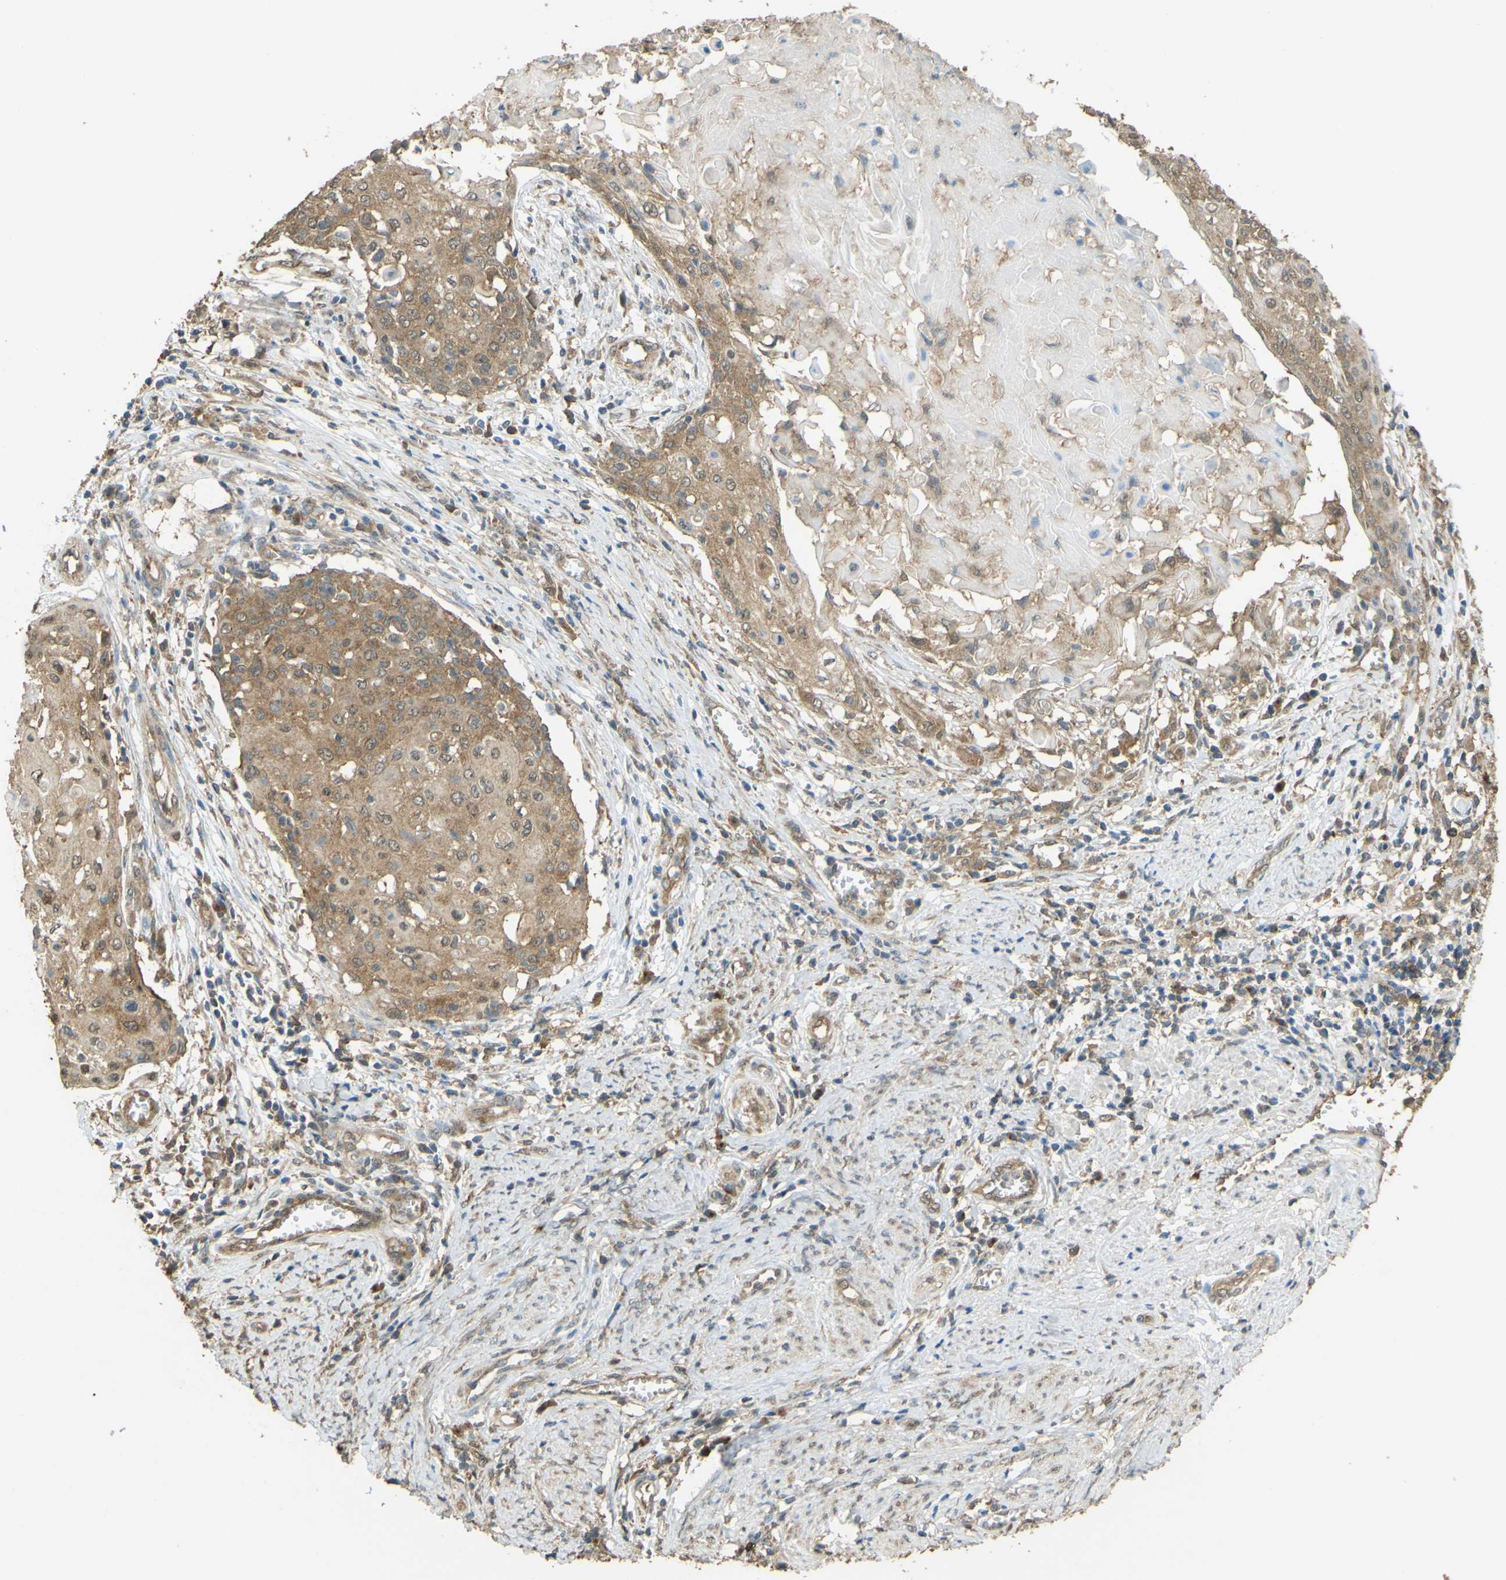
{"staining": {"intensity": "moderate", "quantity": ">75%", "location": "cytoplasmic/membranous,nuclear"}, "tissue": "cervical cancer", "cell_type": "Tumor cells", "image_type": "cancer", "snomed": [{"axis": "morphology", "description": "Squamous cell carcinoma, NOS"}, {"axis": "topography", "description": "Cervix"}], "caption": "Protein analysis of cervical cancer tissue displays moderate cytoplasmic/membranous and nuclear expression in about >75% of tumor cells.", "gene": "GOLGA1", "patient": {"sex": "female", "age": 39}}